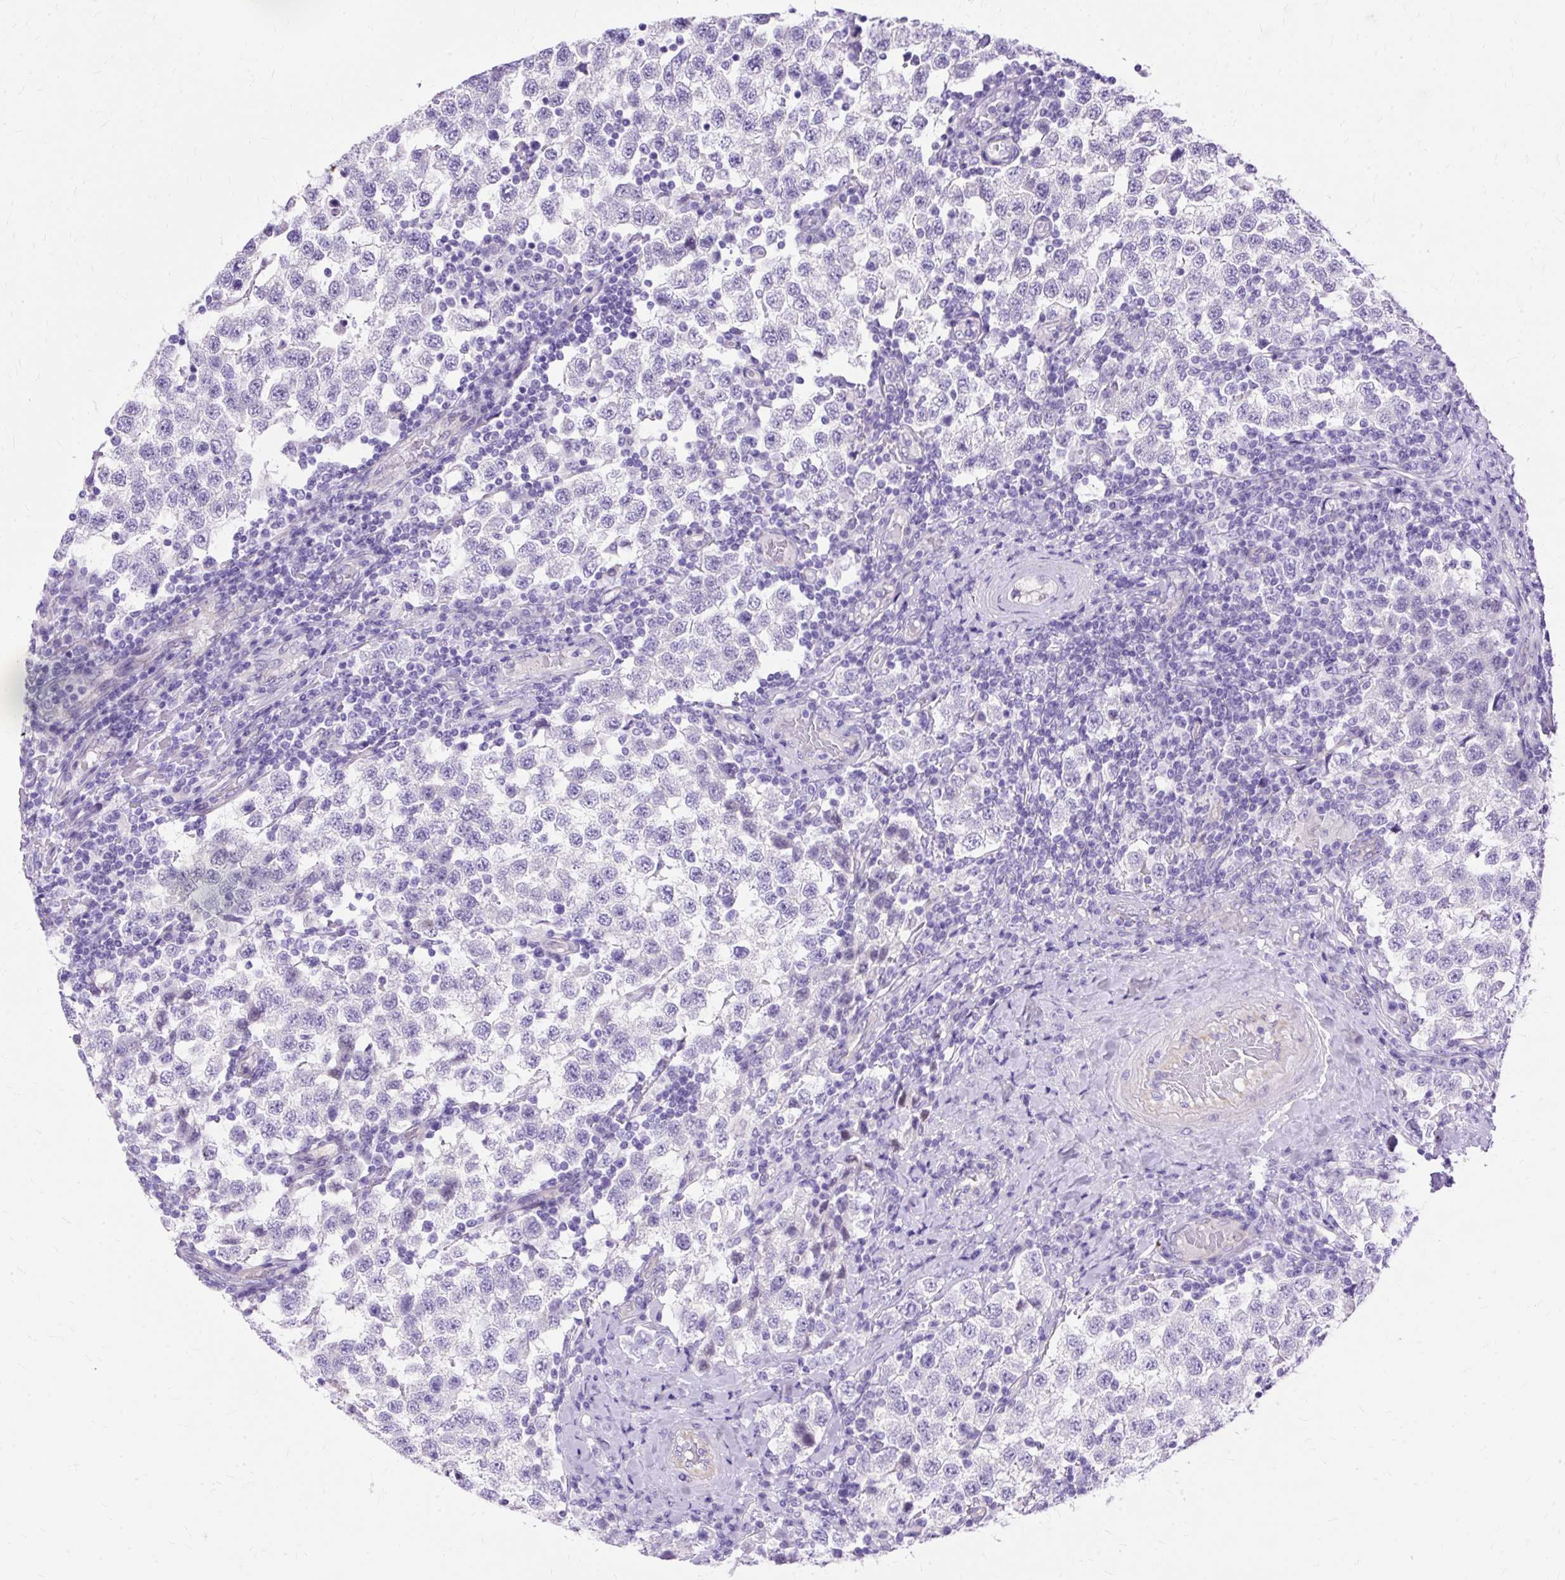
{"staining": {"intensity": "negative", "quantity": "none", "location": "none"}, "tissue": "testis cancer", "cell_type": "Tumor cells", "image_type": "cancer", "snomed": [{"axis": "morphology", "description": "Seminoma, NOS"}, {"axis": "topography", "description": "Testis"}], "caption": "Tumor cells show no significant protein staining in testis cancer. (DAB (3,3'-diaminobenzidine) immunohistochemistry with hematoxylin counter stain).", "gene": "MYO6", "patient": {"sex": "male", "age": 34}}